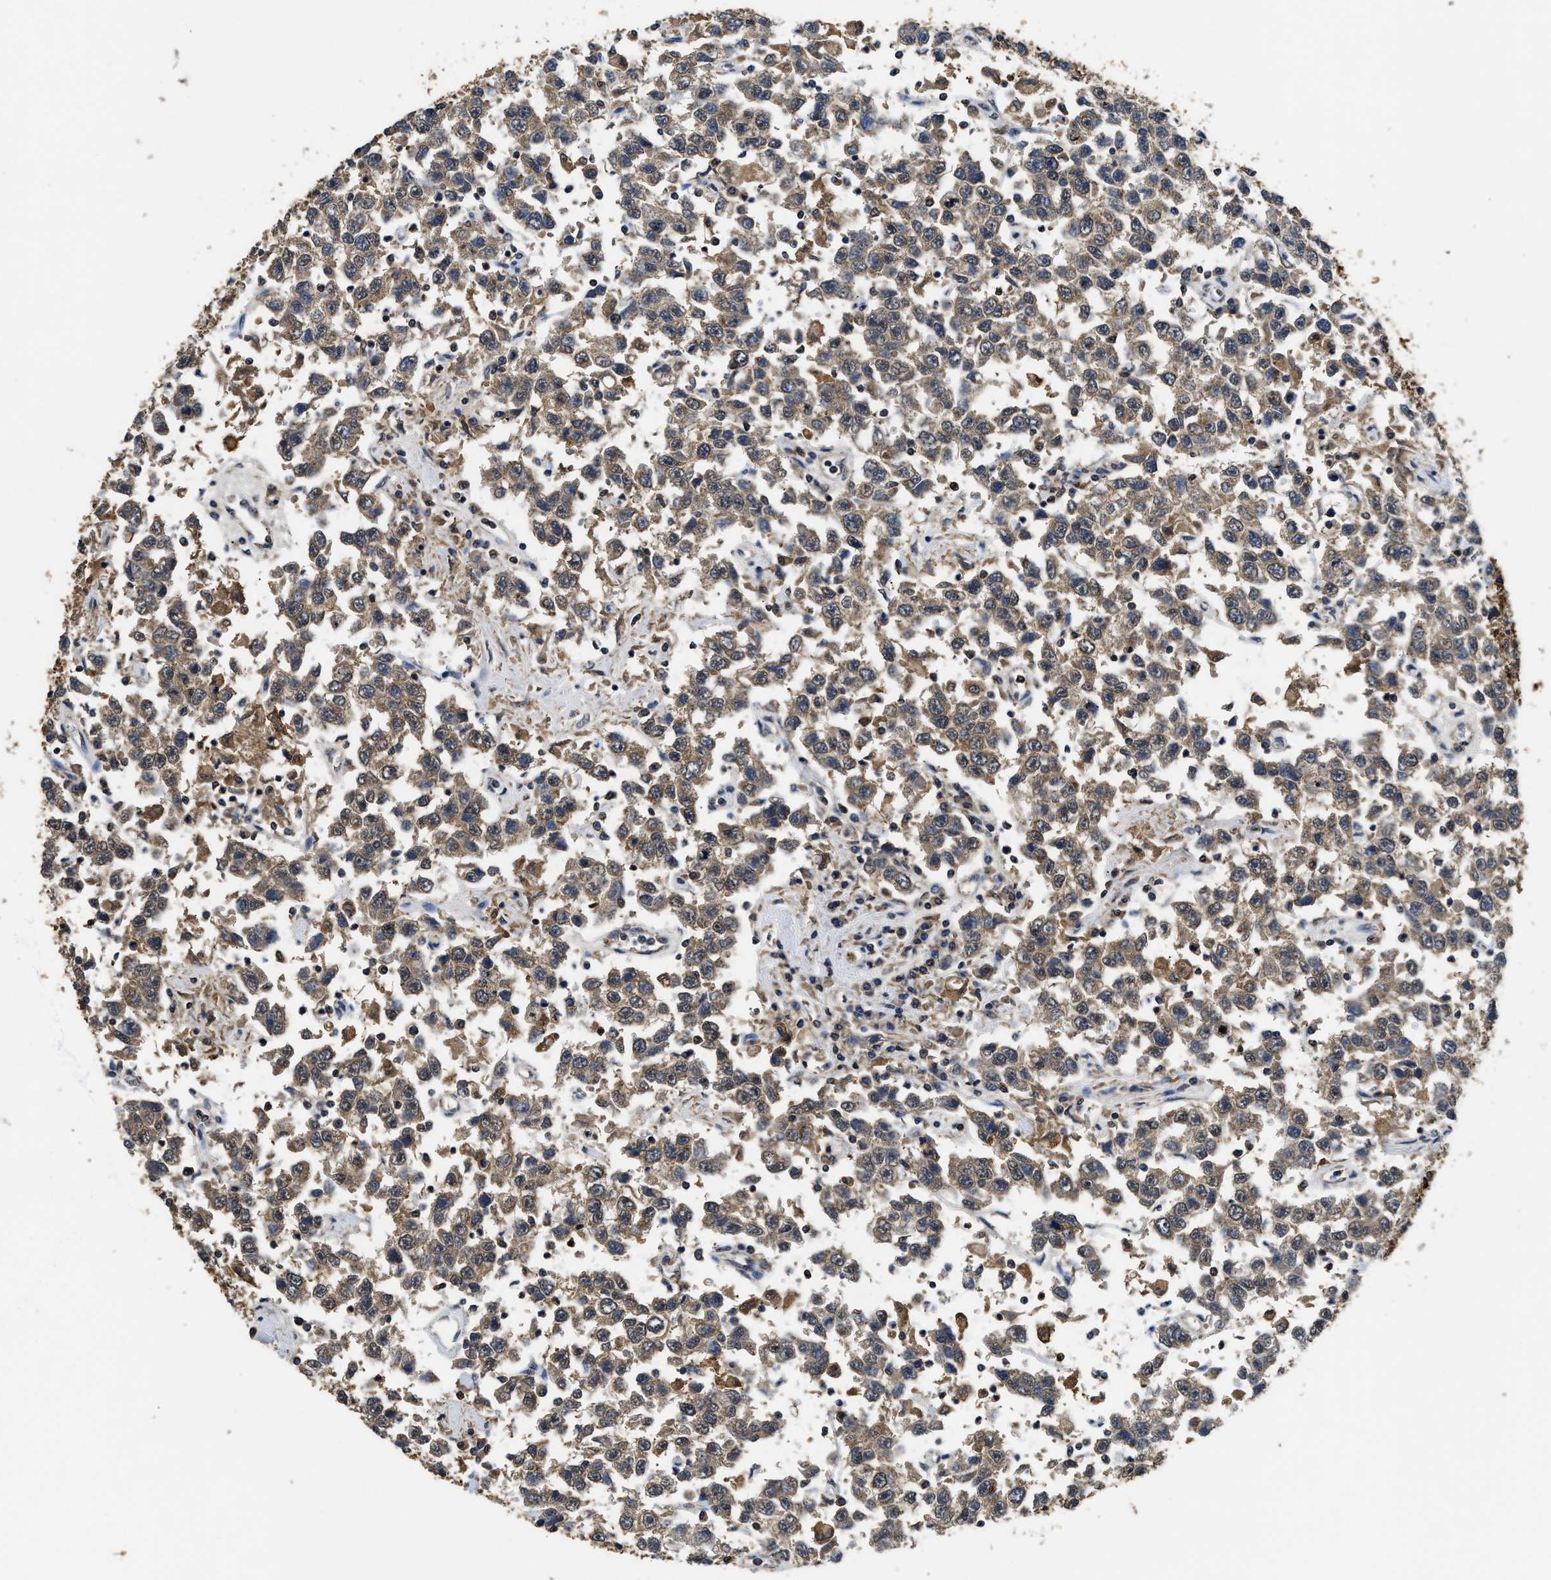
{"staining": {"intensity": "weak", "quantity": ">75%", "location": "cytoplasmic/membranous"}, "tissue": "testis cancer", "cell_type": "Tumor cells", "image_type": "cancer", "snomed": [{"axis": "morphology", "description": "Seminoma, NOS"}, {"axis": "topography", "description": "Testis"}], "caption": "Testis cancer (seminoma) stained with IHC shows weak cytoplasmic/membranous expression in about >75% of tumor cells.", "gene": "CTNNA1", "patient": {"sex": "male", "age": 41}}